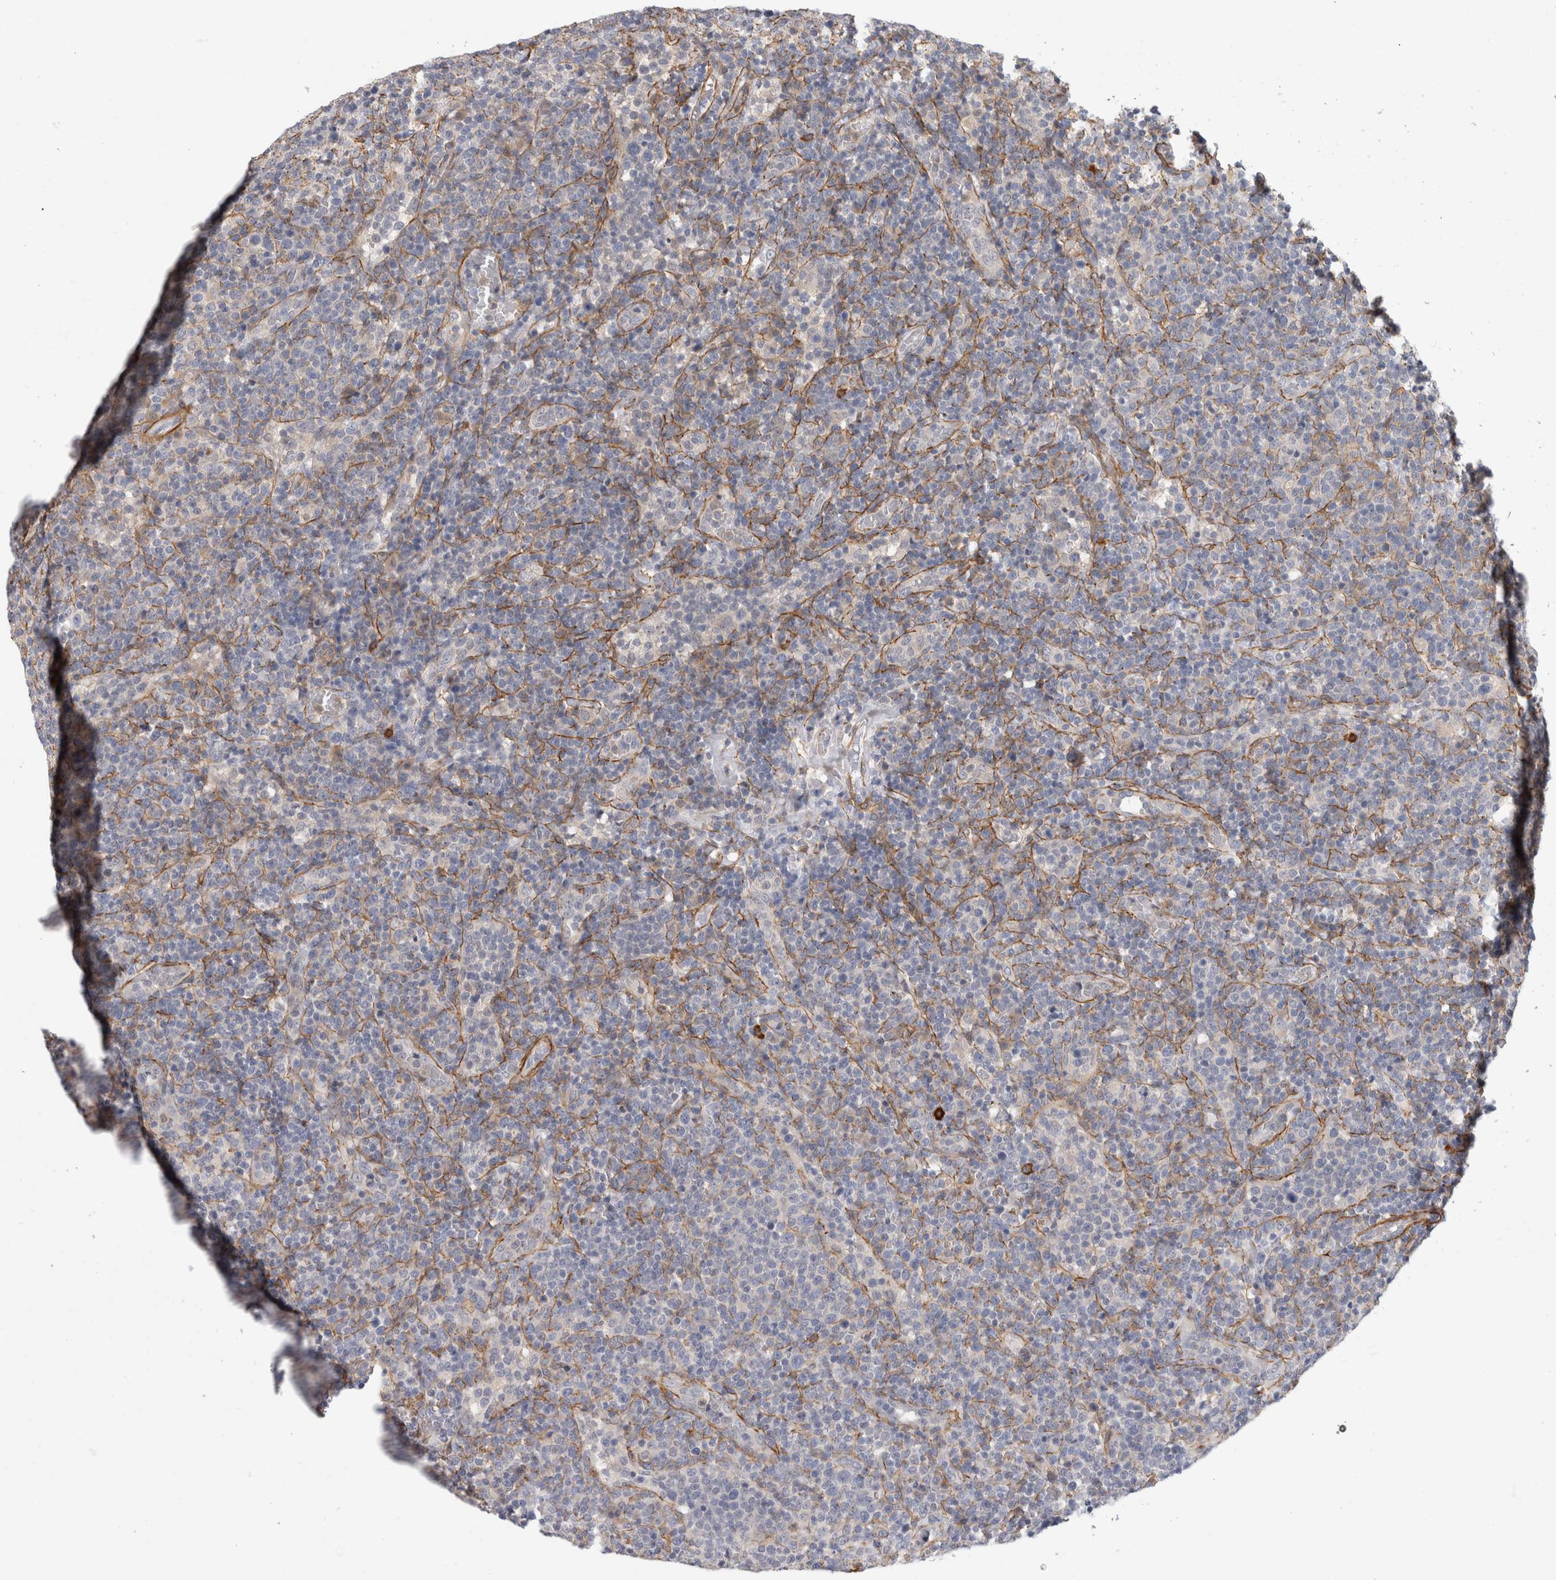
{"staining": {"intensity": "negative", "quantity": "none", "location": "none"}, "tissue": "lymphoma", "cell_type": "Tumor cells", "image_type": "cancer", "snomed": [{"axis": "morphology", "description": "Malignant lymphoma, non-Hodgkin's type, High grade"}, {"axis": "topography", "description": "Lymph node"}], "caption": "IHC histopathology image of lymphoma stained for a protein (brown), which shows no positivity in tumor cells. (Brightfield microscopy of DAB immunohistochemistry (IHC) at high magnification).", "gene": "PGM1", "patient": {"sex": "male", "age": 61}}